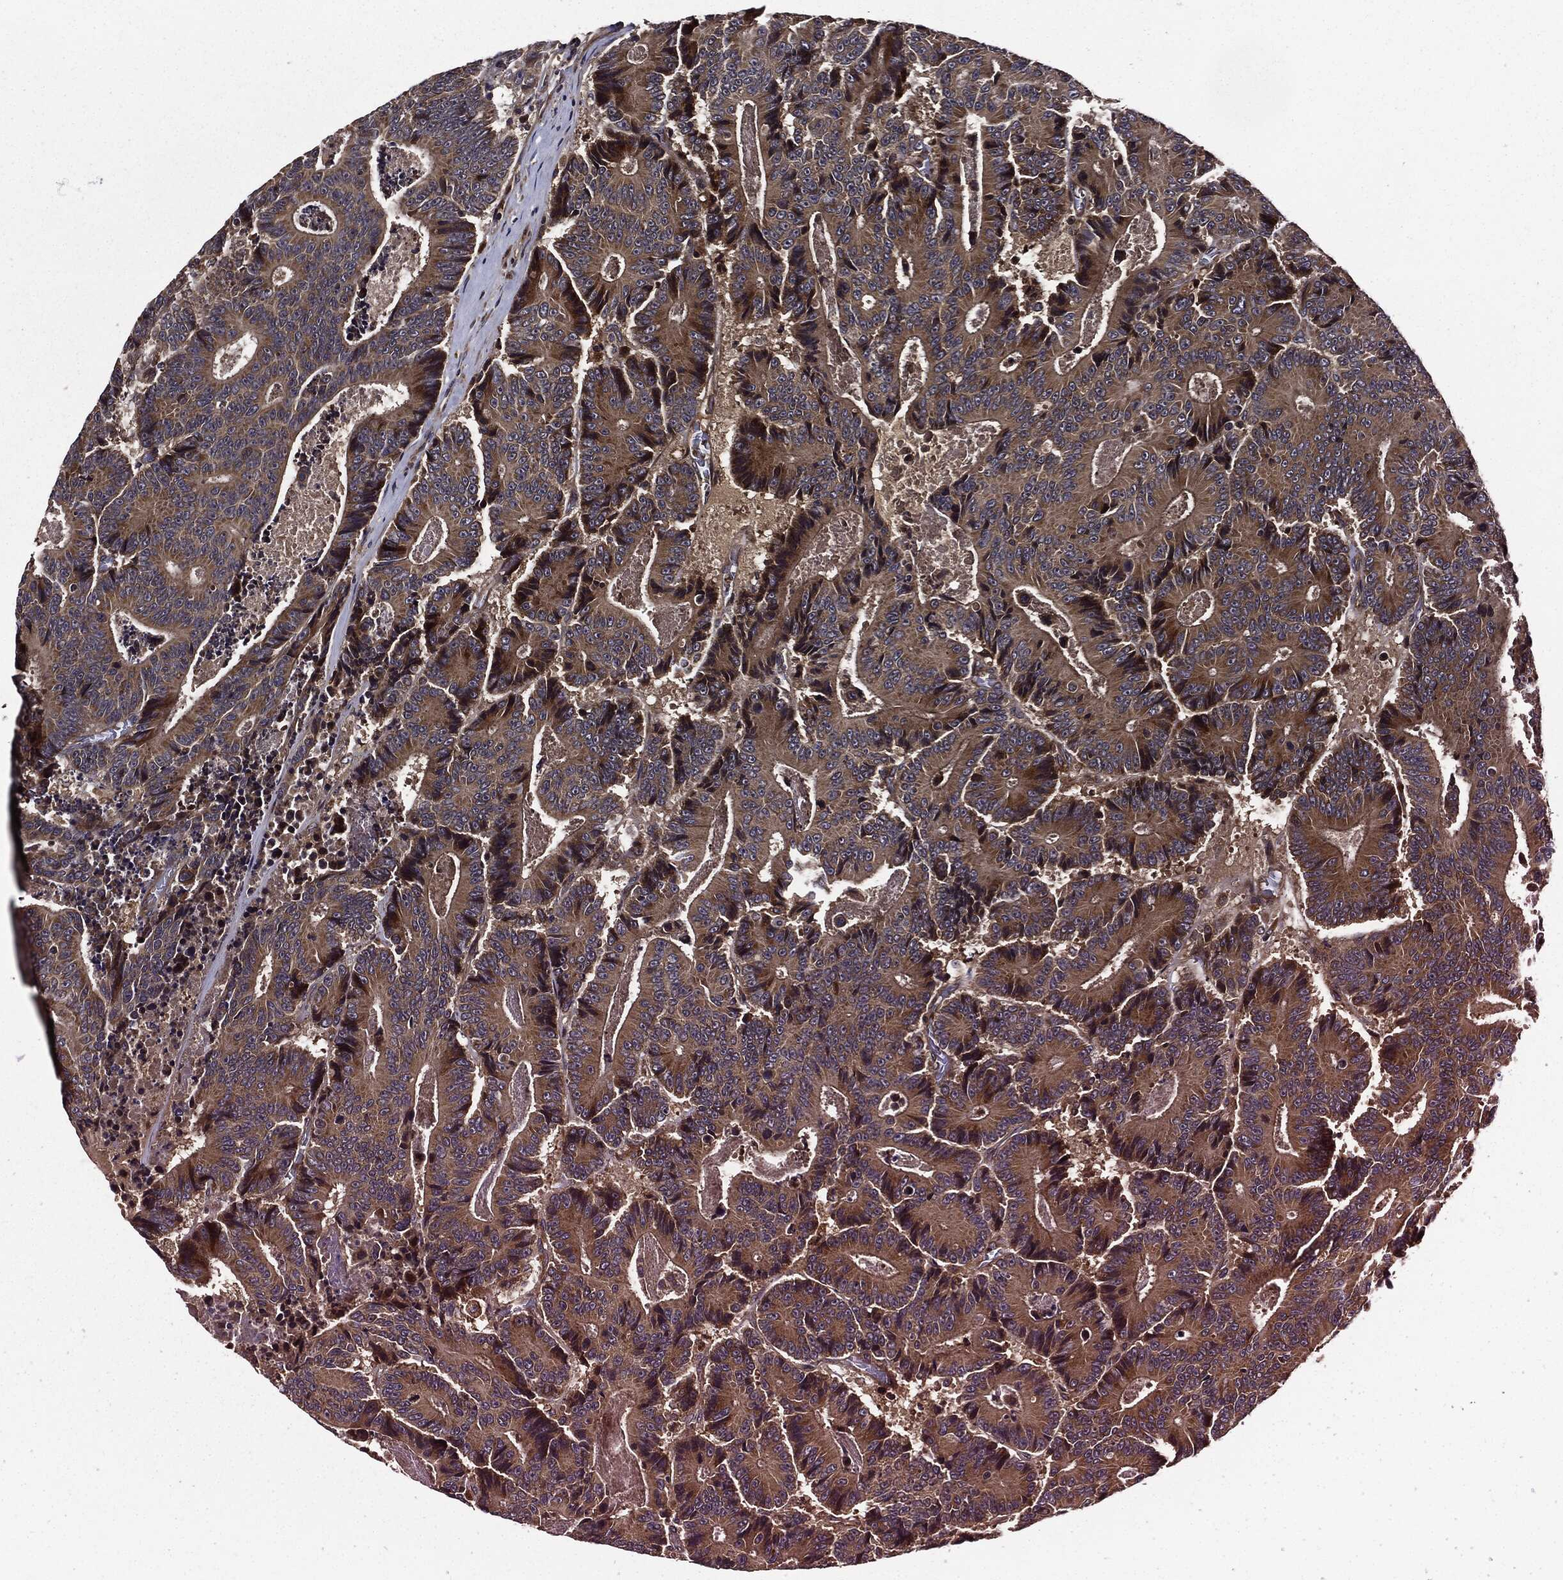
{"staining": {"intensity": "moderate", "quantity": "<25%", "location": "cytoplasmic/membranous"}, "tissue": "colorectal cancer", "cell_type": "Tumor cells", "image_type": "cancer", "snomed": [{"axis": "morphology", "description": "Adenocarcinoma, NOS"}, {"axis": "topography", "description": "Colon"}], "caption": "This photomicrograph displays immunohistochemistry staining of human colorectal cancer, with low moderate cytoplasmic/membranous expression in about <25% of tumor cells.", "gene": "HTT", "patient": {"sex": "male", "age": 83}}